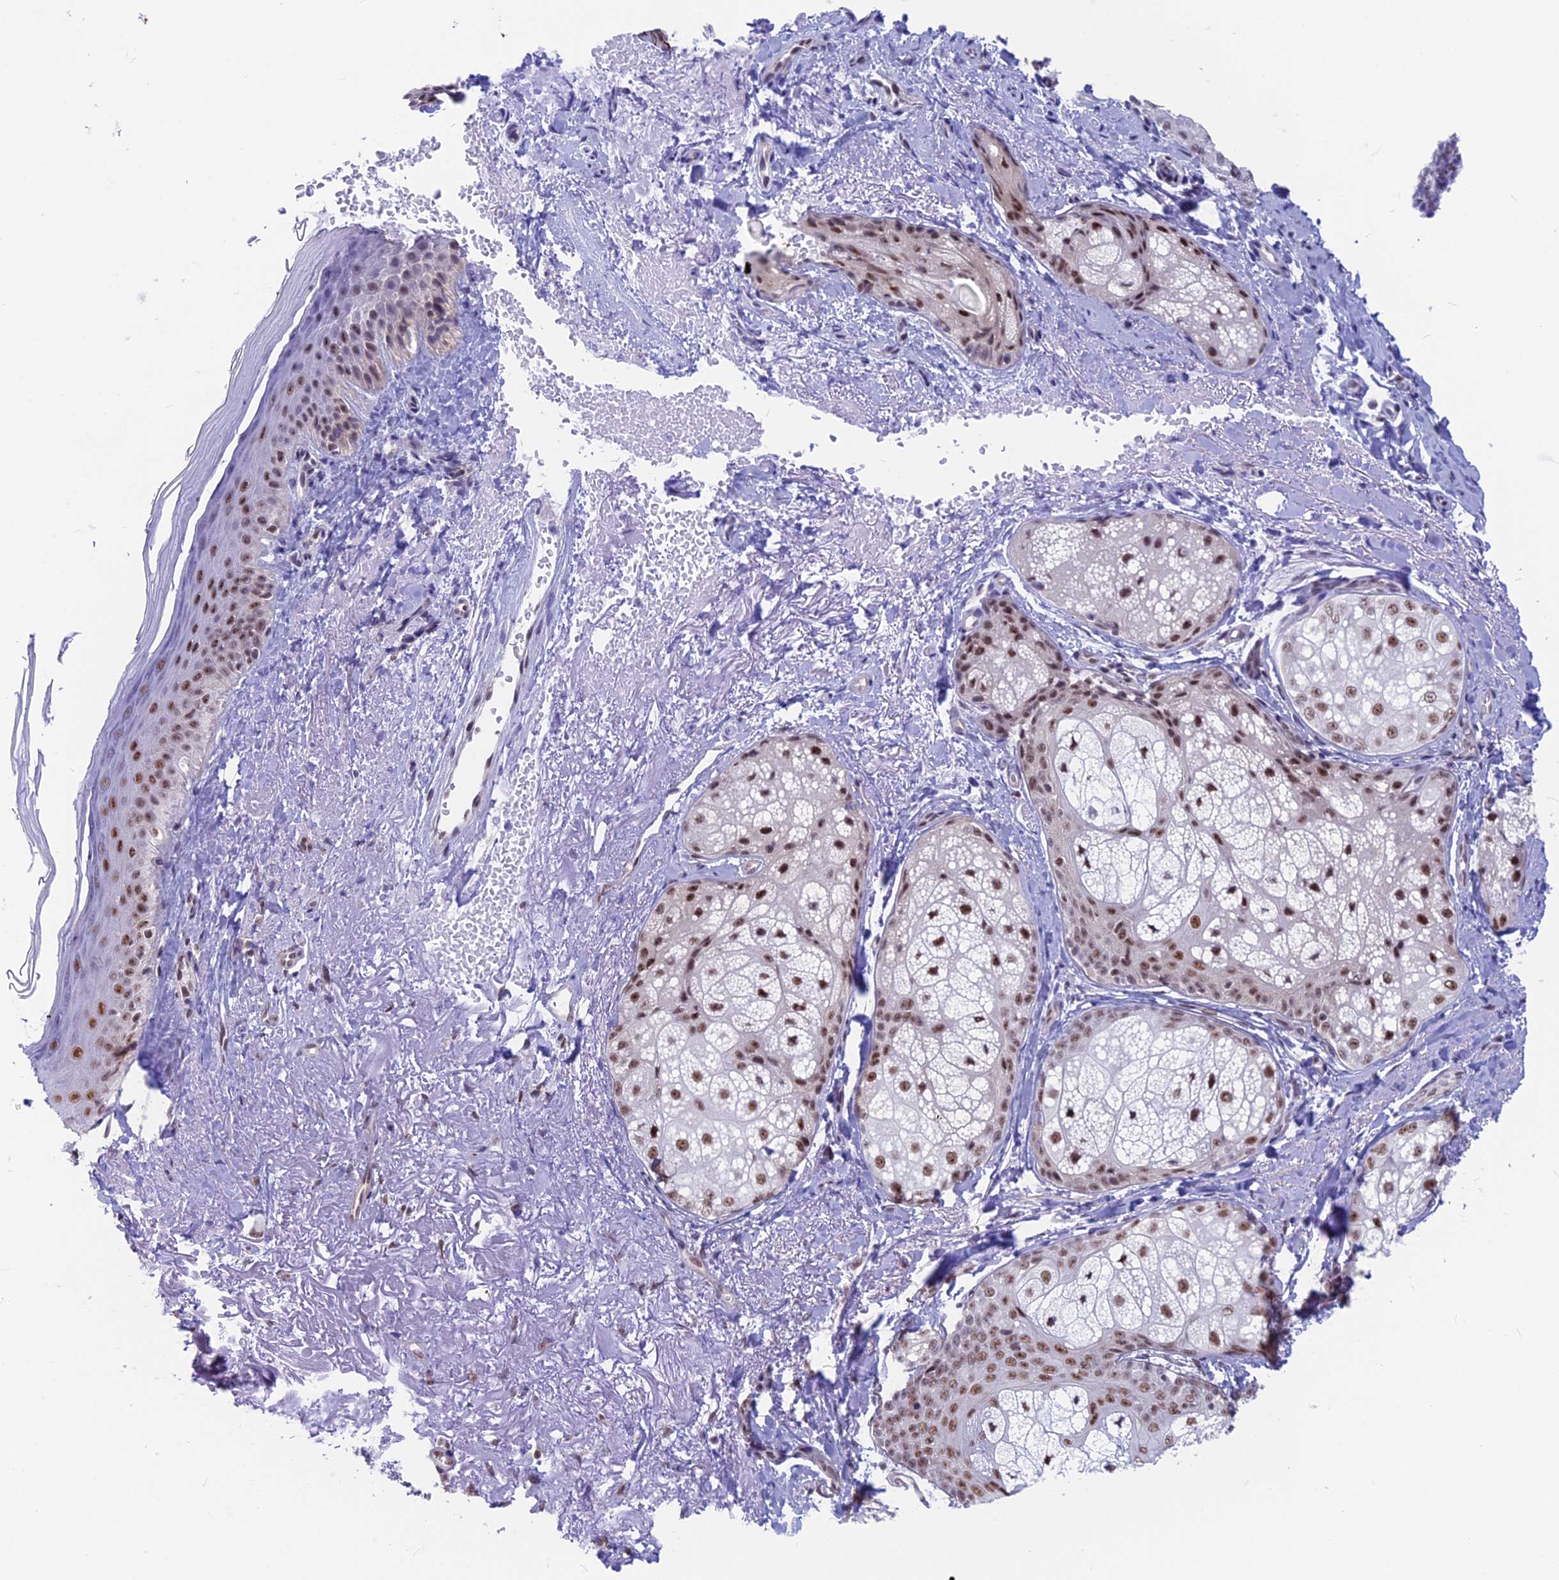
{"staining": {"intensity": "weak", "quantity": ">75%", "location": "nuclear"}, "tissue": "skin", "cell_type": "Fibroblasts", "image_type": "normal", "snomed": [{"axis": "morphology", "description": "Normal tissue, NOS"}, {"axis": "topography", "description": "Skin"}], "caption": "Skin stained with a brown dye shows weak nuclear positive expression in approximately >75% of fibroblasts.", "gene": "SRSF5", "patient": {"sex": "male", "age": 57}}